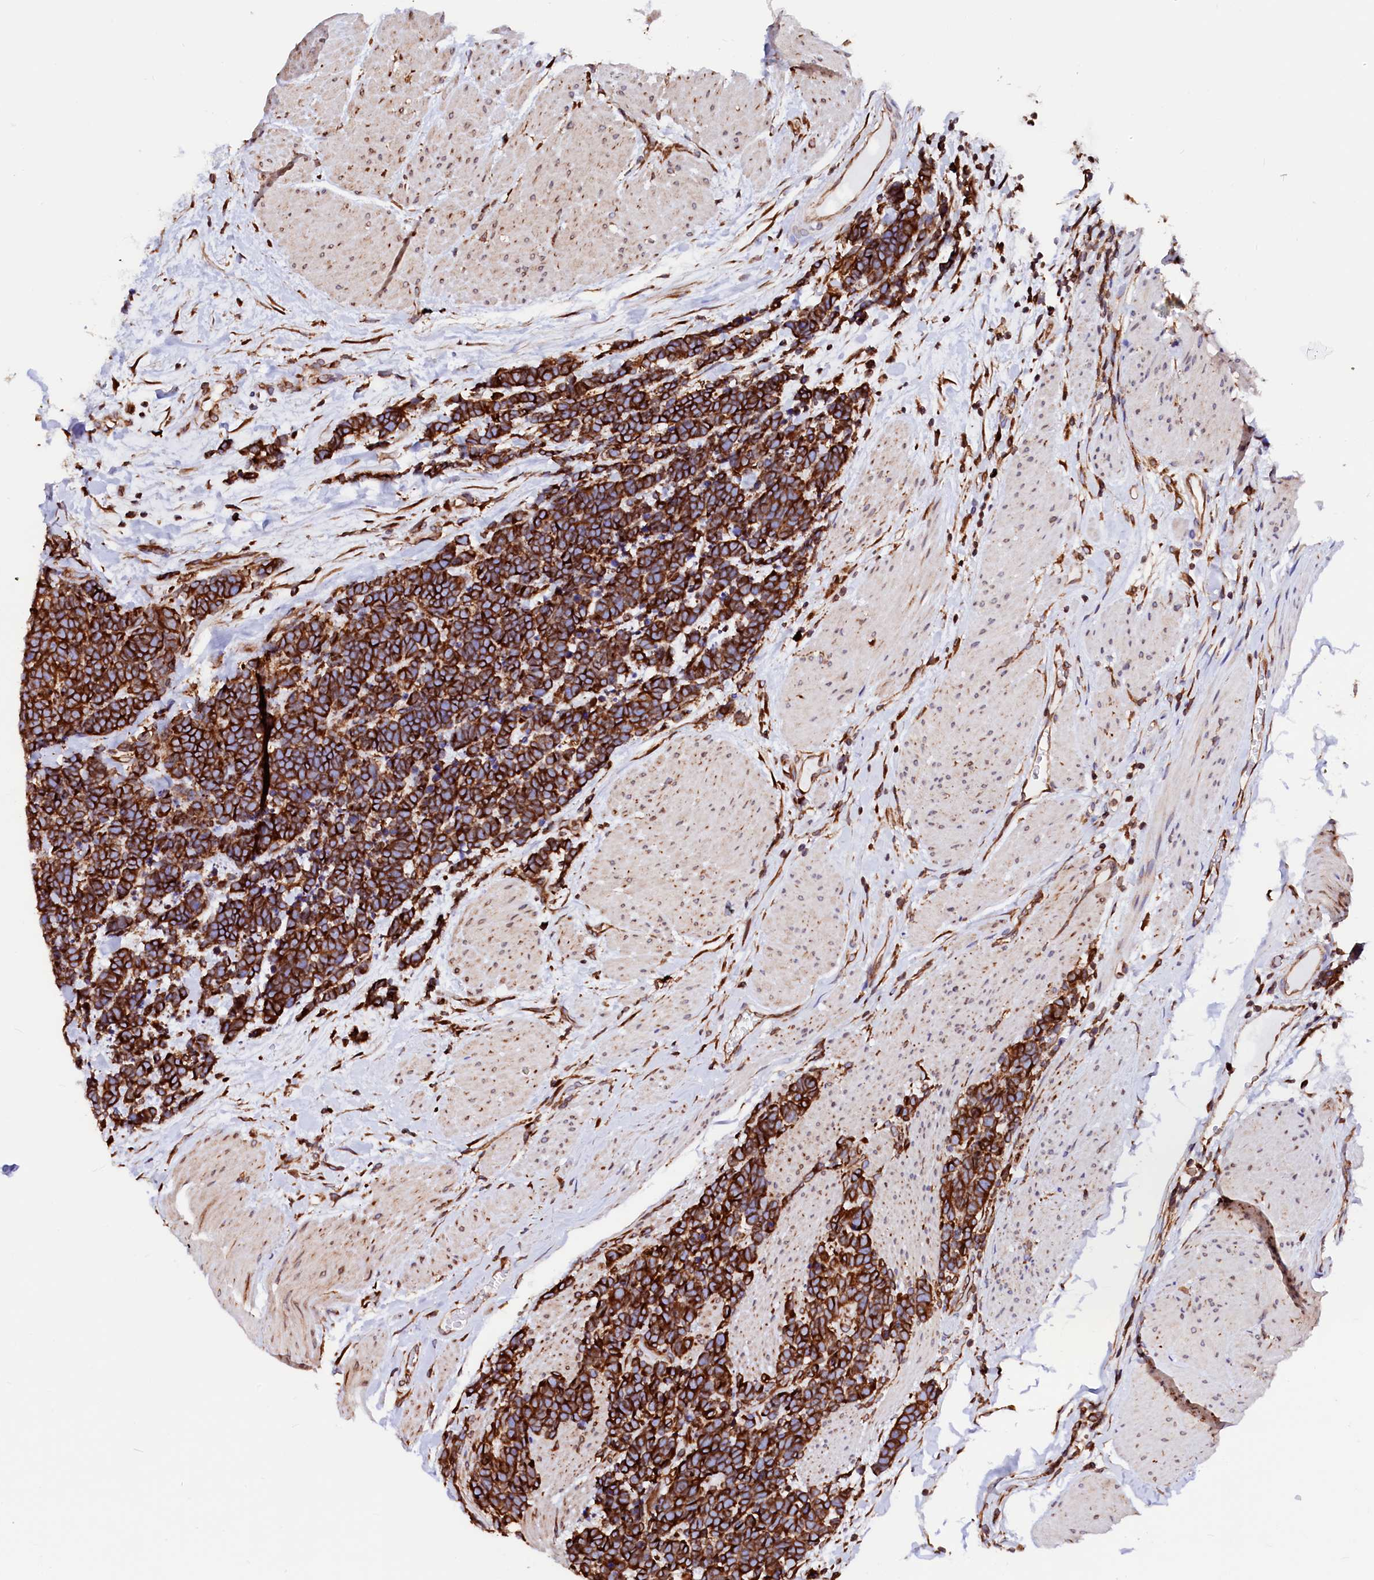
{"staining": {"intensity": "strong", "quantity": ">75%", "location": "cytoplasmic/membranous"}, "tissue": "carcinoid", "cell_type": "Tumor cells", "image_type": "cancer", "snomed": [{"axis": "morphology", "description": "Carcinoma, NOS"}, {"axis": "morphology", "description": "Carcinoid, malignant, NOS"}, {"axis": "topography", "description": "Urinary bladder"}], "caption": "Immunohistochemistry (IHC) of human carcinoid exhibits high levels of strong cytoplasmic/membranous expression in about >75% of tumor cells. (IHC, brightfield microscopy, high magnification).", "gene": "DERL1", "patient": {"sex": "male", "age": 57}}